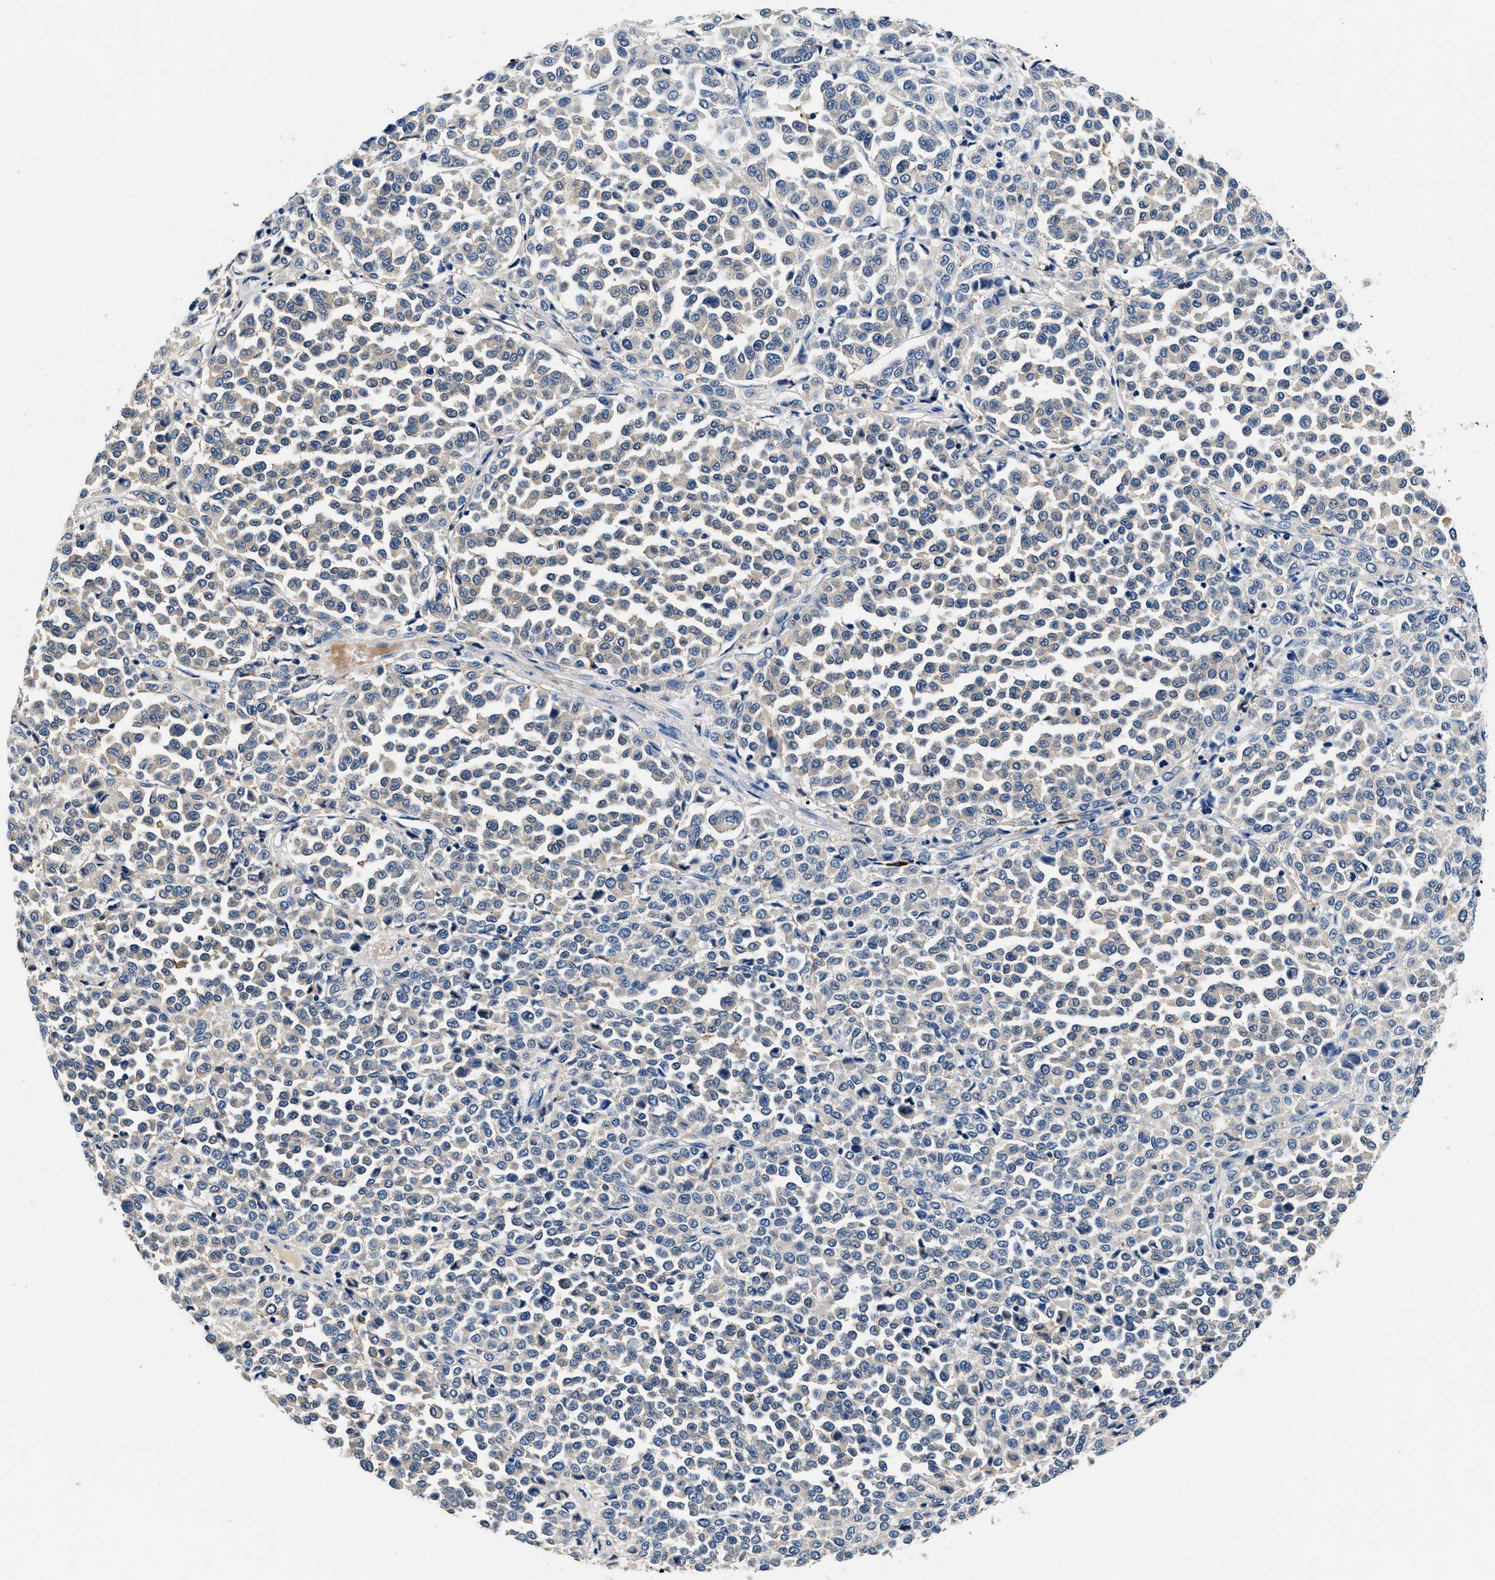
{"staining": {"intensity": "weak", "quantity": "<25%", "location": "cytoplasmic/membranous"}, "tissue": "melanoma", "cell_type": "Tumor cells", "image_type": "cancer", "snomed": [{"axis": "morphology", "description": "Malignant melanoma, Metastatic site"}, {"axis": "topography", "description": "Pancreas"}], "caption": "Tumor cells show no significant expression in malignant melanoma (metastatic site).", "gene": "ZFAND3", "patient": {"sex": "female", "age": 30}}